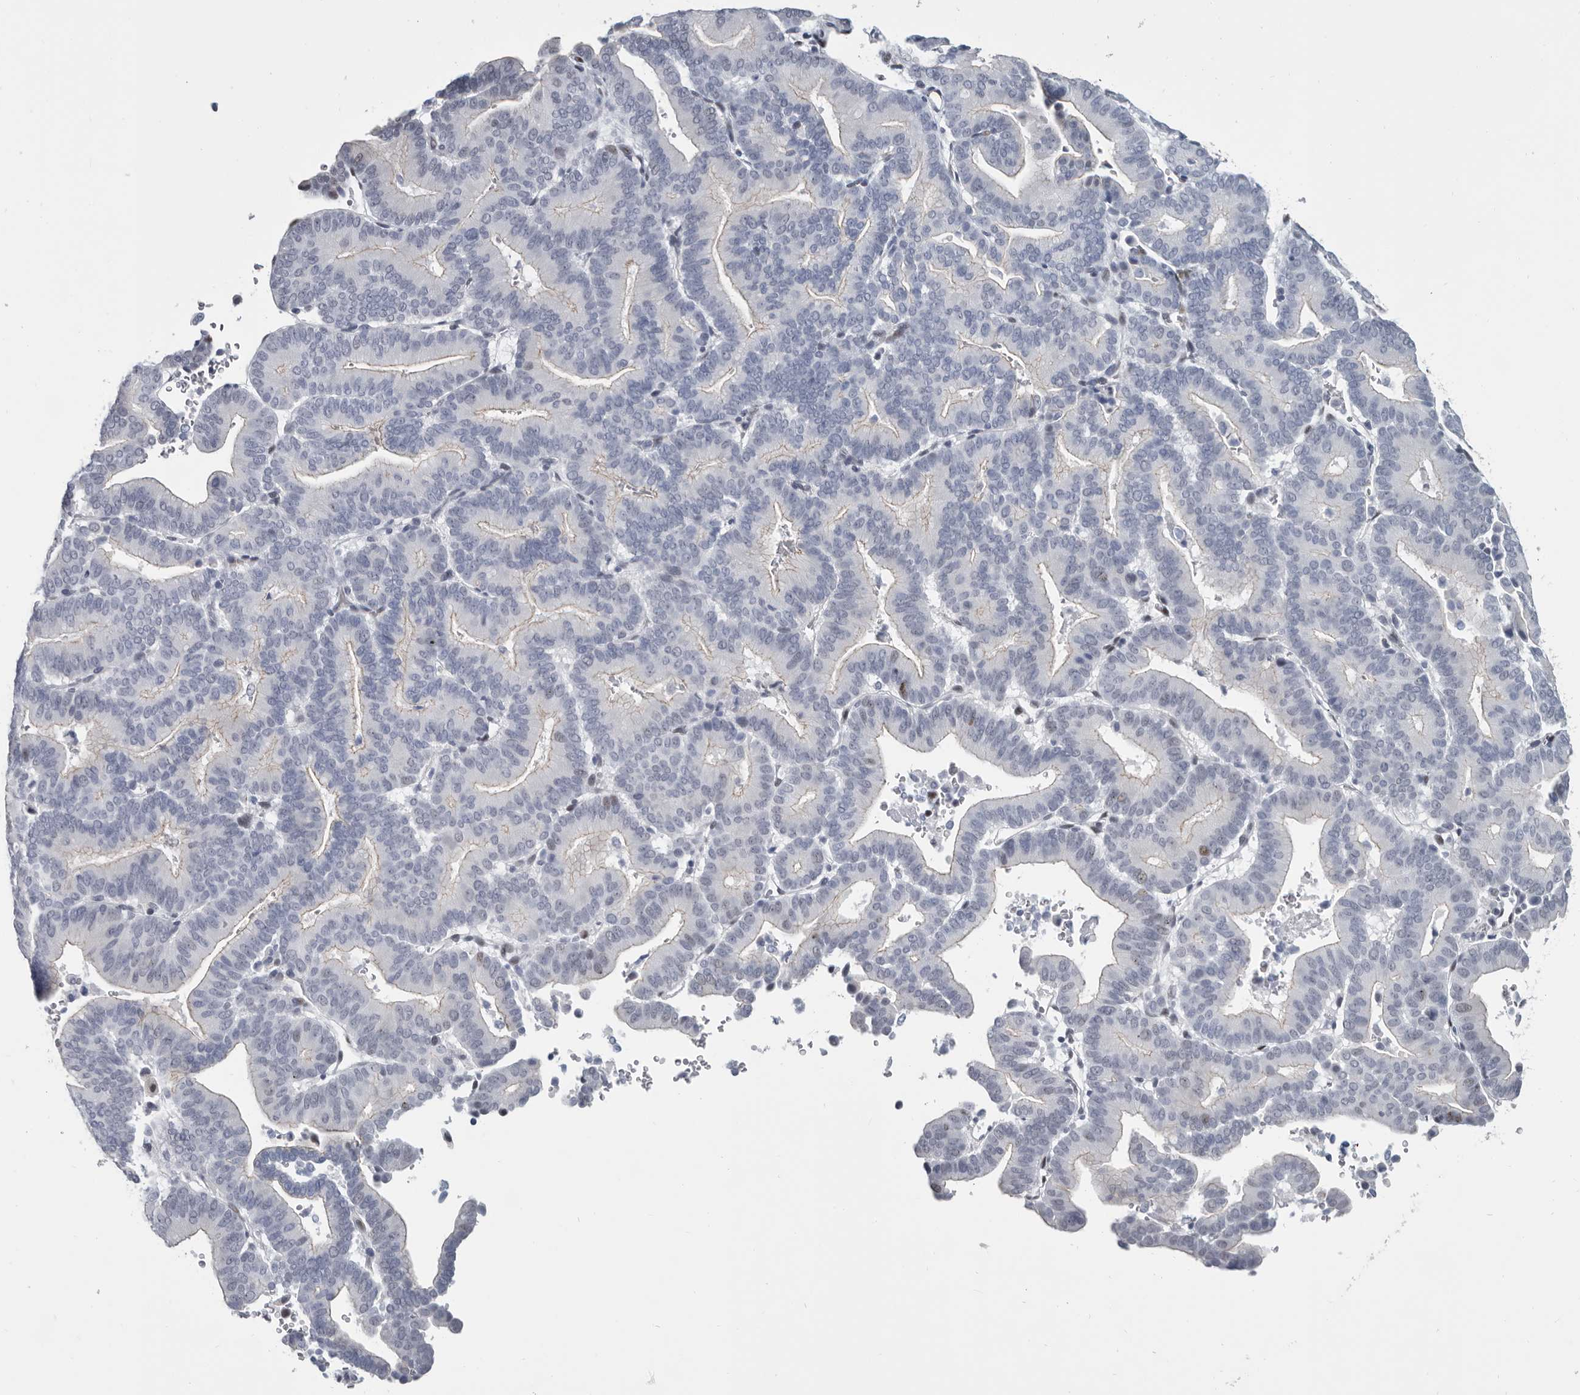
{"staining": {"intensity": "negative", "quantity": "none", "location": "none"}, "tissue": "liver cancer", "cell_type": "Tumor cells", "image_type": "cancer", "snomed": [{"axis": "morphology", "description": "Cholangiocarcinoma"}, {"axis": "topography", "description": "Liver"}], "caption": "The IHC histopathology image has no significant staining in tumor cells of liver cholangiocarcinoma tissue.", "gene": "WRAP73", "patient": {"sex": "female", "age": 75}}